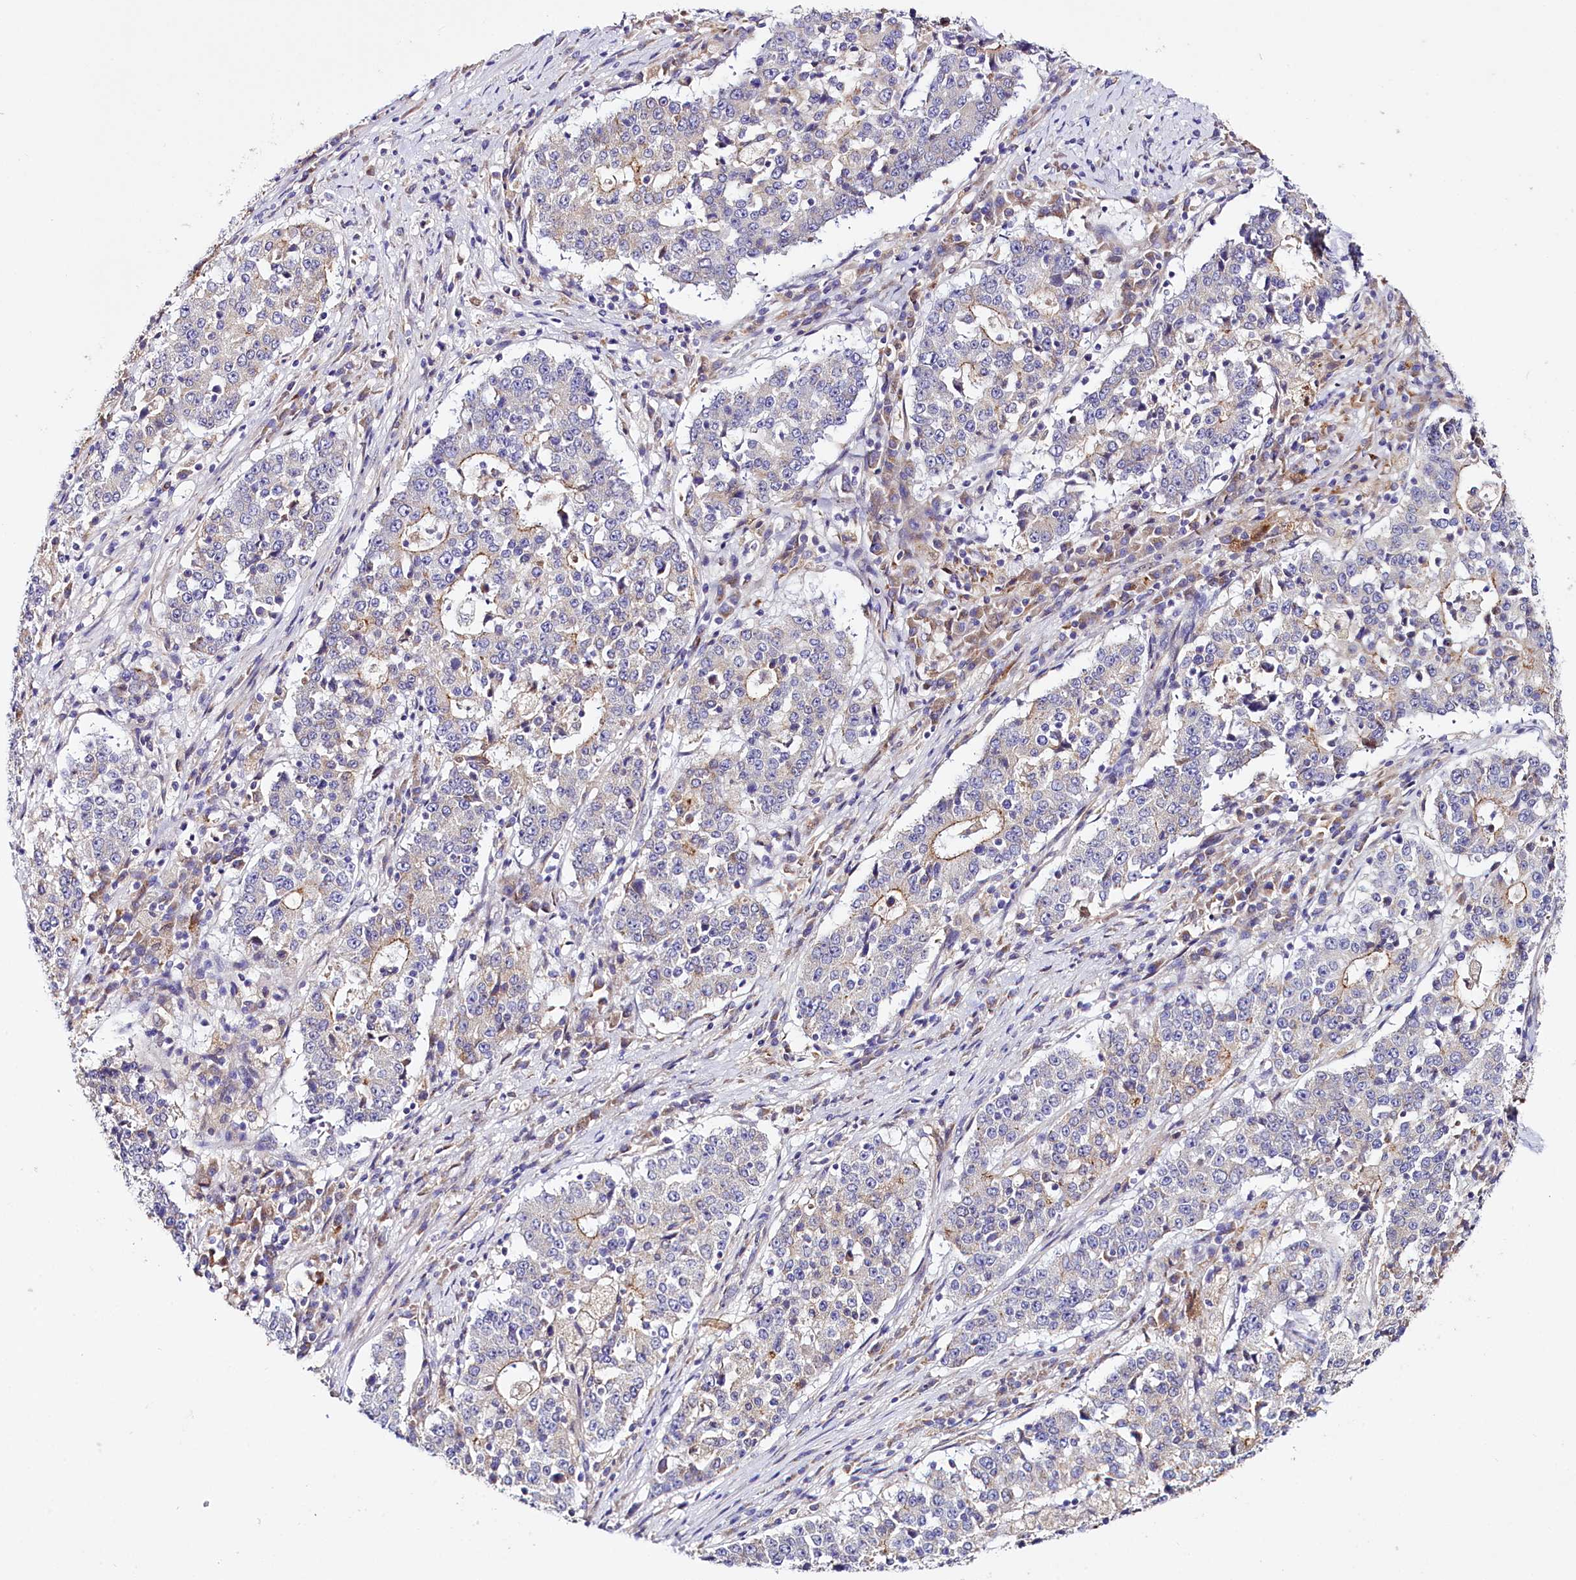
{"staining": {"intensity": "moderate", "quantity": "<25%", "location": "cytoplasmic/membranous"}, "tissue": "stomach cancer", "cell_type": "Tumor cells", "image_type": "cancer", "snomed": [{"axis": "morphology", "description": "Adenocarcinoma, NOS"}, {"axis": "topography", "description": "Stomach"}], "caption": "Protein expression analysis of stomach cancer exhibits moderate cytoplasmic/membranous staining in approximately <25% of tumor cells. (Brightfield microscopy of DAB IHC at high magnification).", "gene": "SACM1L", "patient": {"sex": "male", "age": 59}}